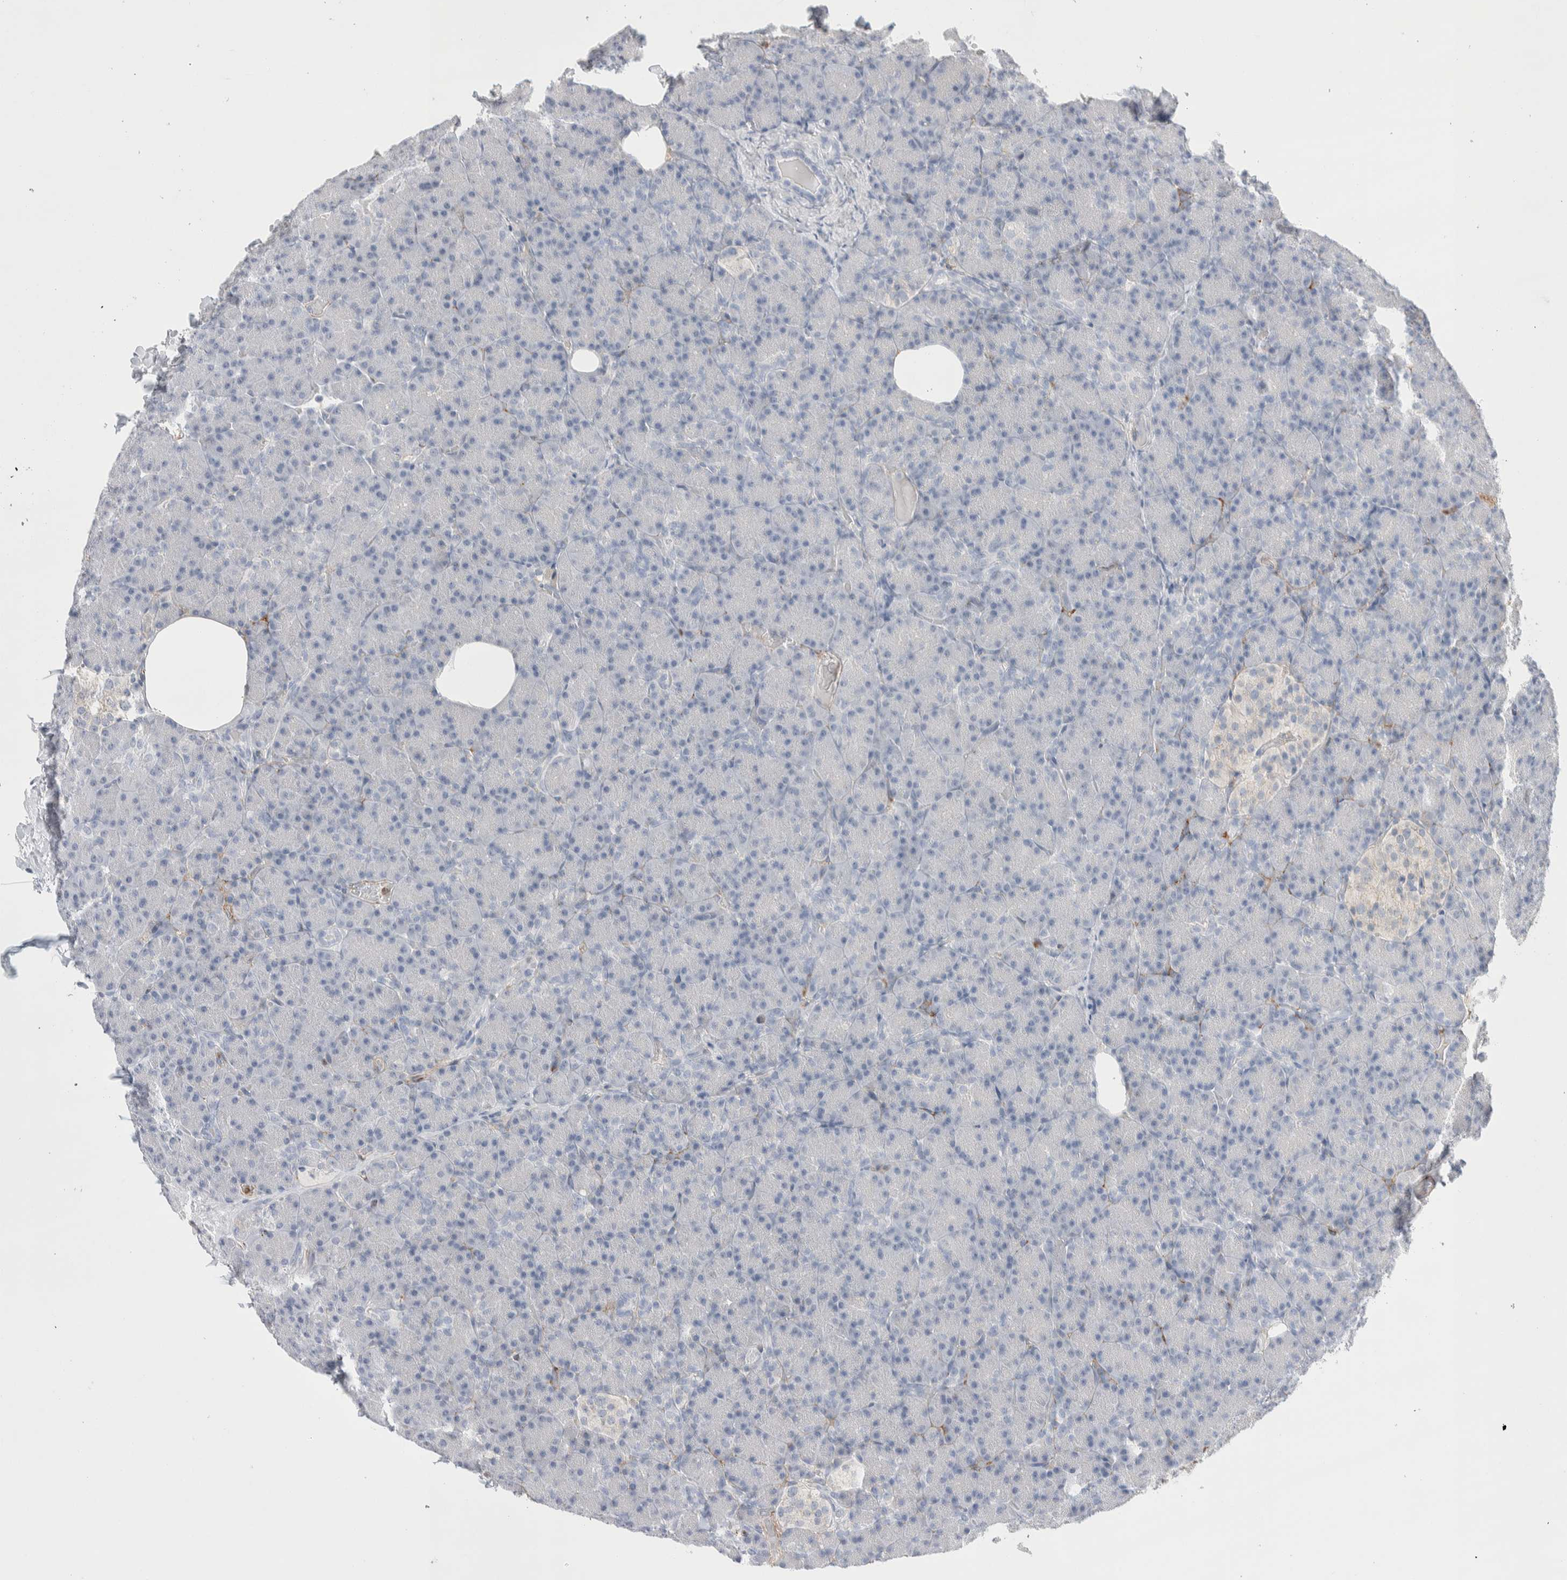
{"staining": {"intensity": "strong", "quantity": "<25%", "location": "cytoplasmic/membranous,nuclear"}, "tissue": "pancreas", "cell_type": "Exocrine glandular cells", "image_type": "normal", "snomed": [{"axis": "morphology", "description": "Normal tissue, NOS"}, {"axis": "topography", "description": "Pancreas"}], "caption": "Exocrine glandular cells display strong cytoplasmic/membranous,nuclear expression in approximately <25% of cells in normal pancreas.", "gene": "SEPTIN4", "patient": {"sex": "female", "age": 43}}